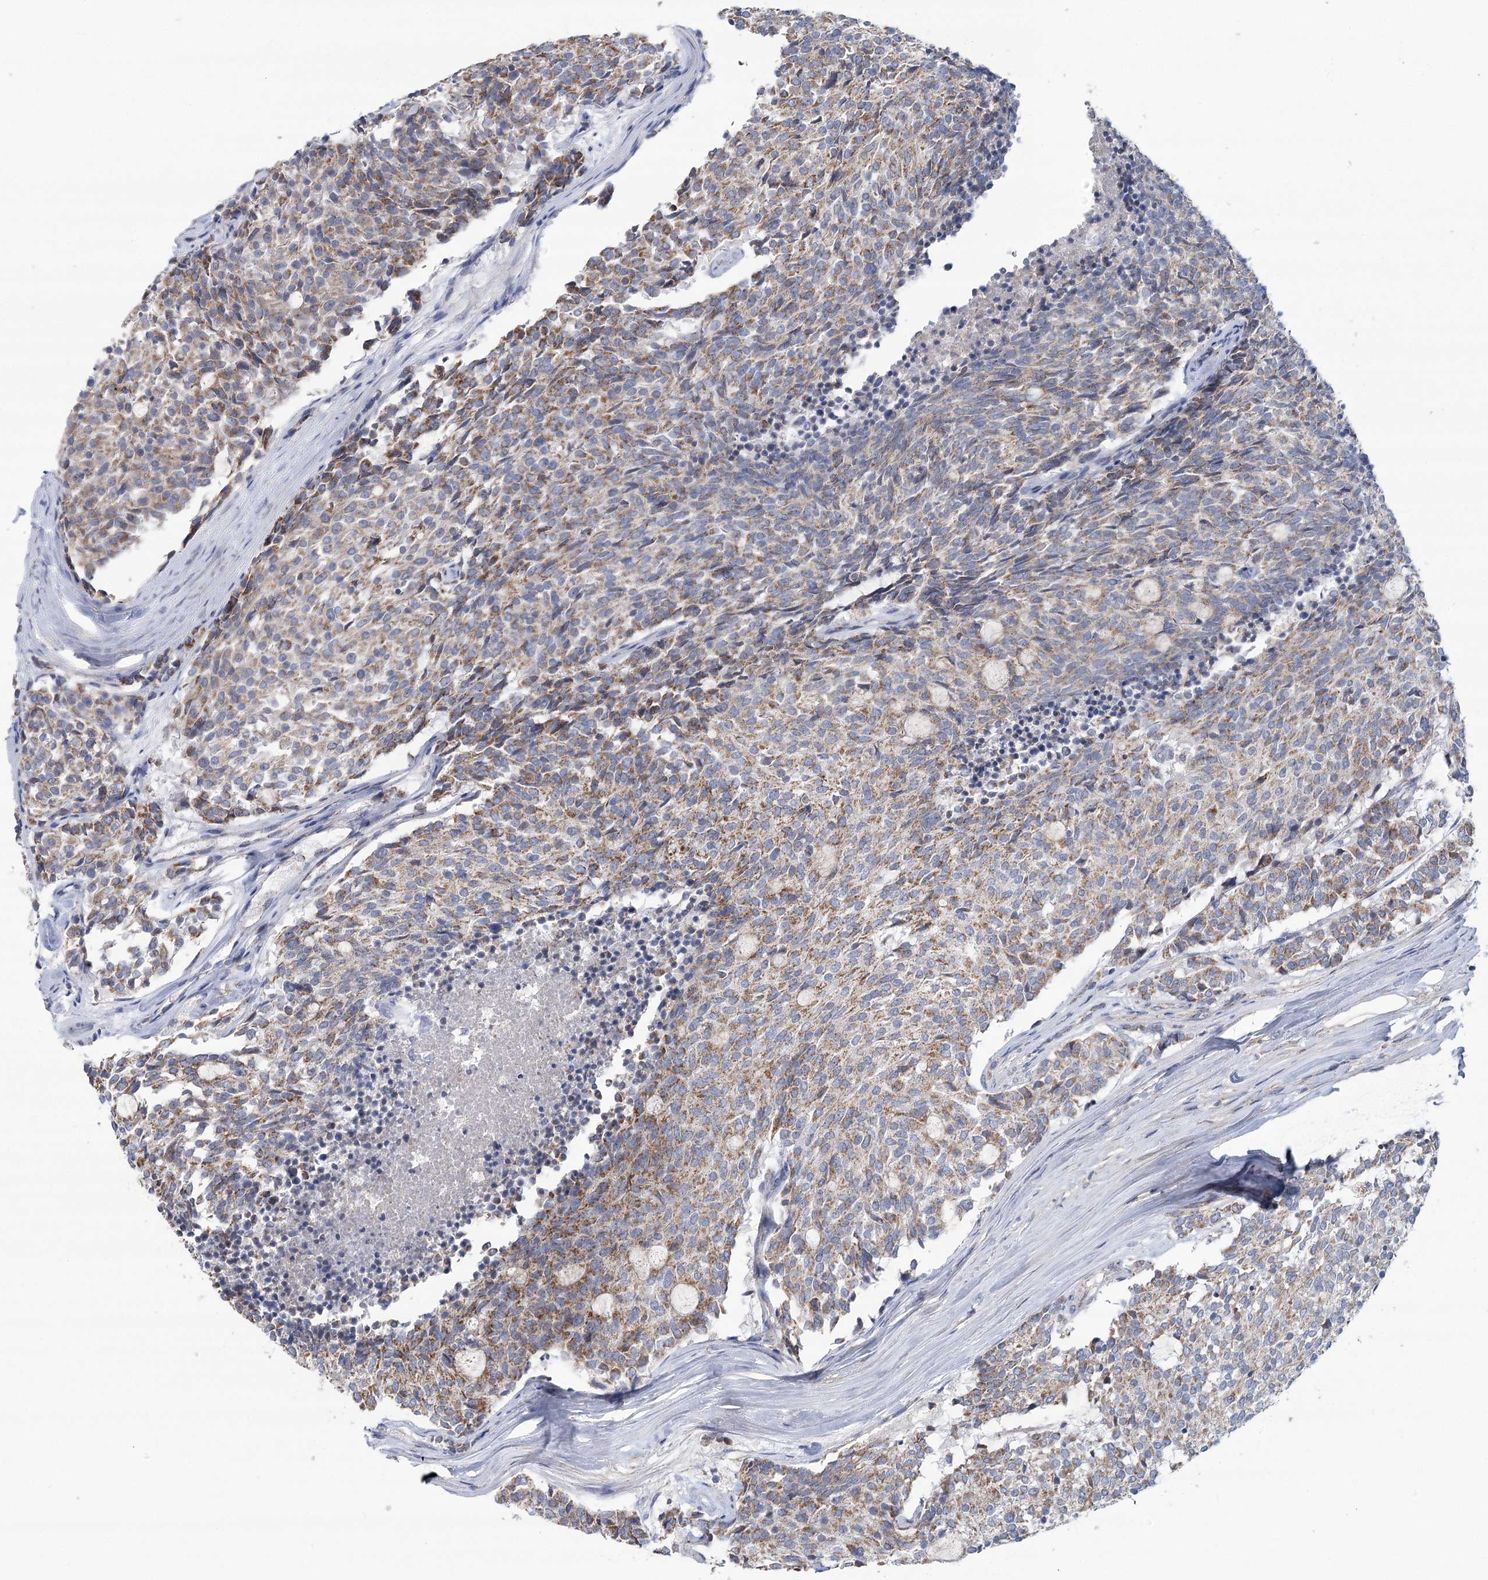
{"staining": {"intensity": "moderate", "quantity": ">75%", "location": "cytoplasmic/membranous"}, "tissue": "carcinoid", "cell_type": "Tumor cells", "image_type": "cancer", "snomed": [{"axis": "morphology", "description": "Carcinoid, malignant, NOS"}, {"axis": "topography", "description": "Pancreas"}], "caption": "Tumor cells show moderate cytoplasmic/membranous staining in approximately >75% of cells in carcinoid.", "gene": "SNX7", "patient": {"sex": "female", "age": 54}}